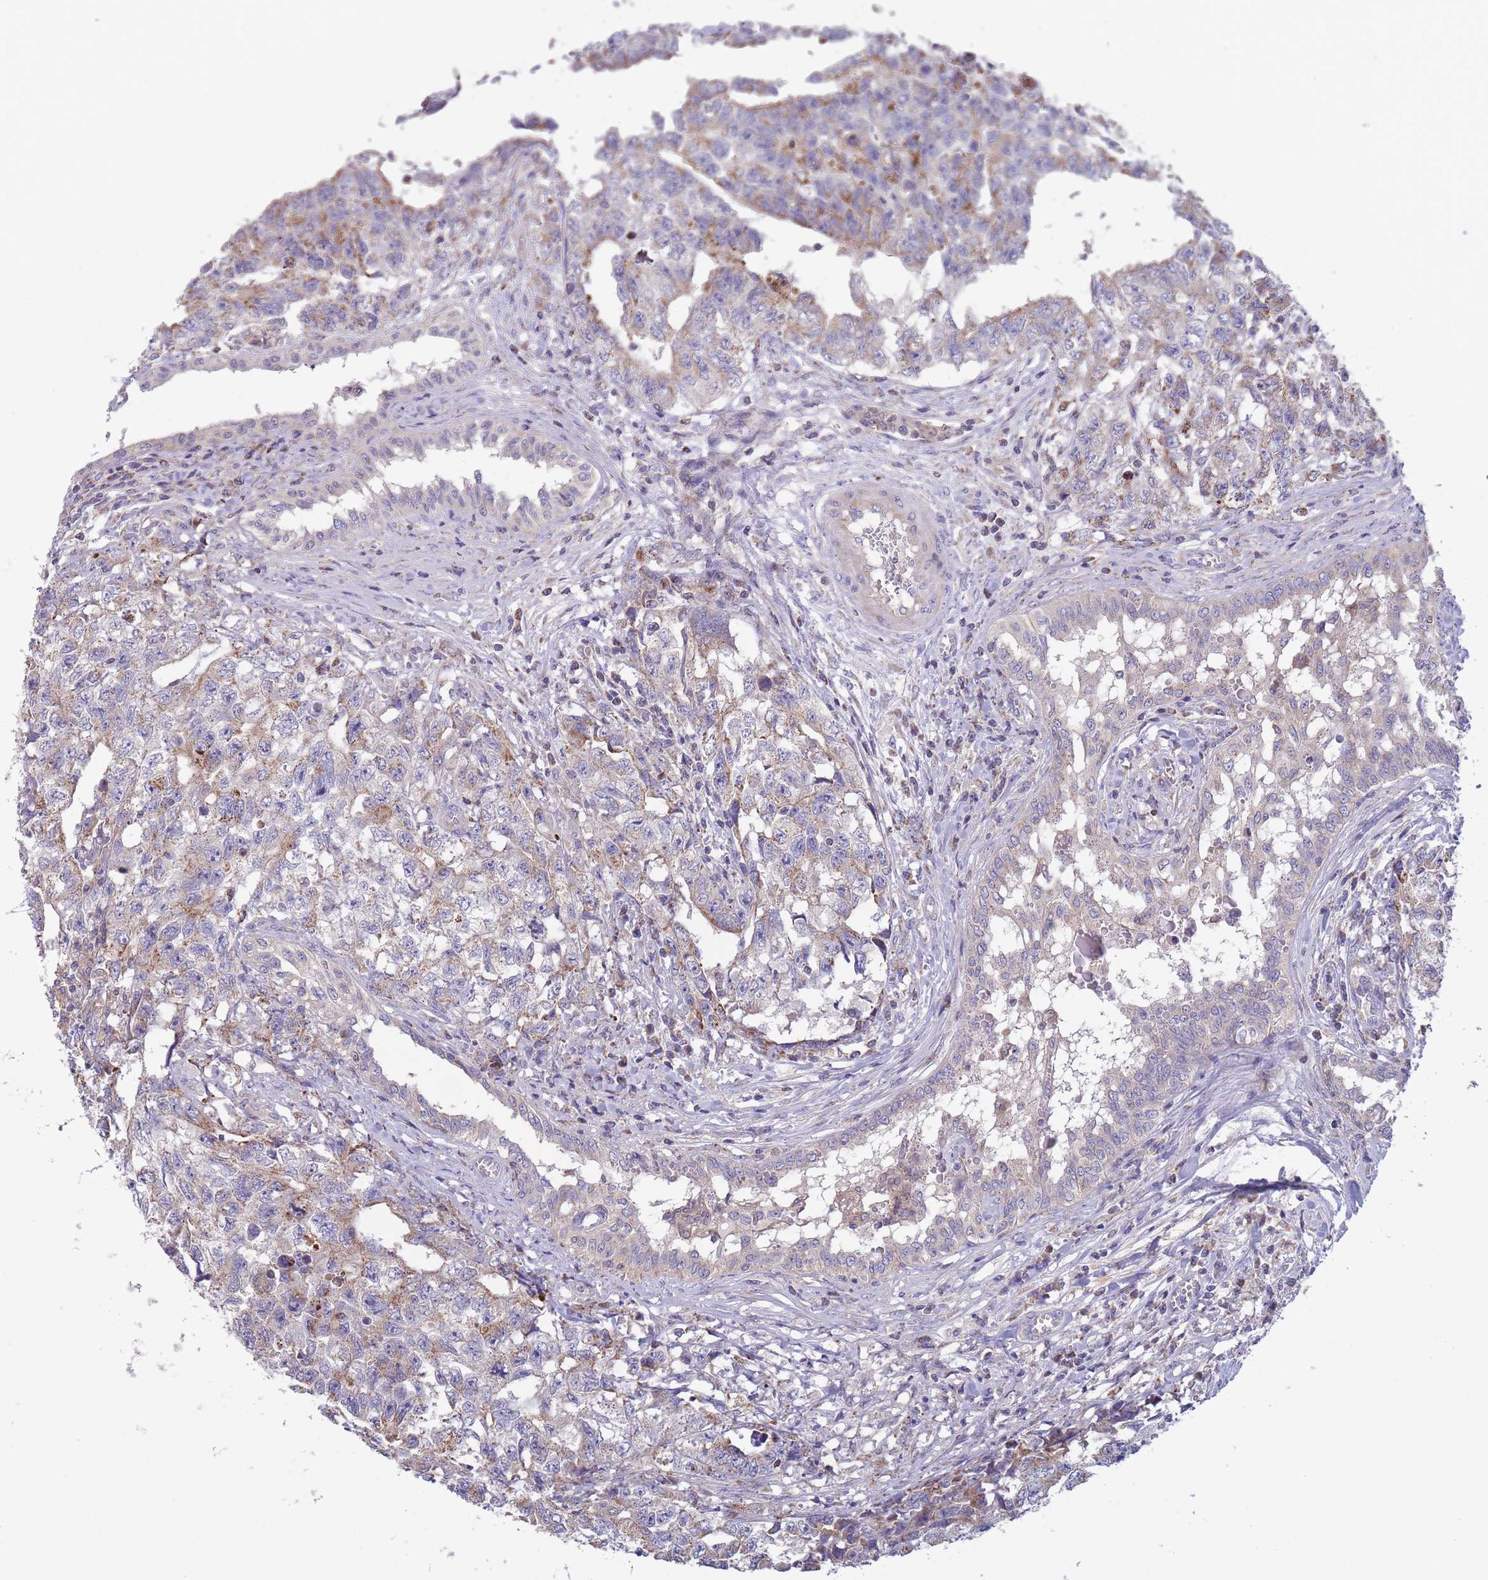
{"staining": {"intensity": "moderate", "quantity": "<25%", "location": "cytoplasmic/membranous"}, "tissue": "testis cancer", "cell_type": "Tumor cells", "image_type": "cancer", "snomed": [{"axis": "morphology", "description": "Carcinoma, Embryonal, NOS"}, {"axis": "topography", "description": "Testis"}], "caption": "Human testis cancer (embryonal carcinoma) stained with a protein marker exhibits moderate staining in tumor cells.", "gene": "SLC25A42", "patient": {"sex": "male", "age": 31}}